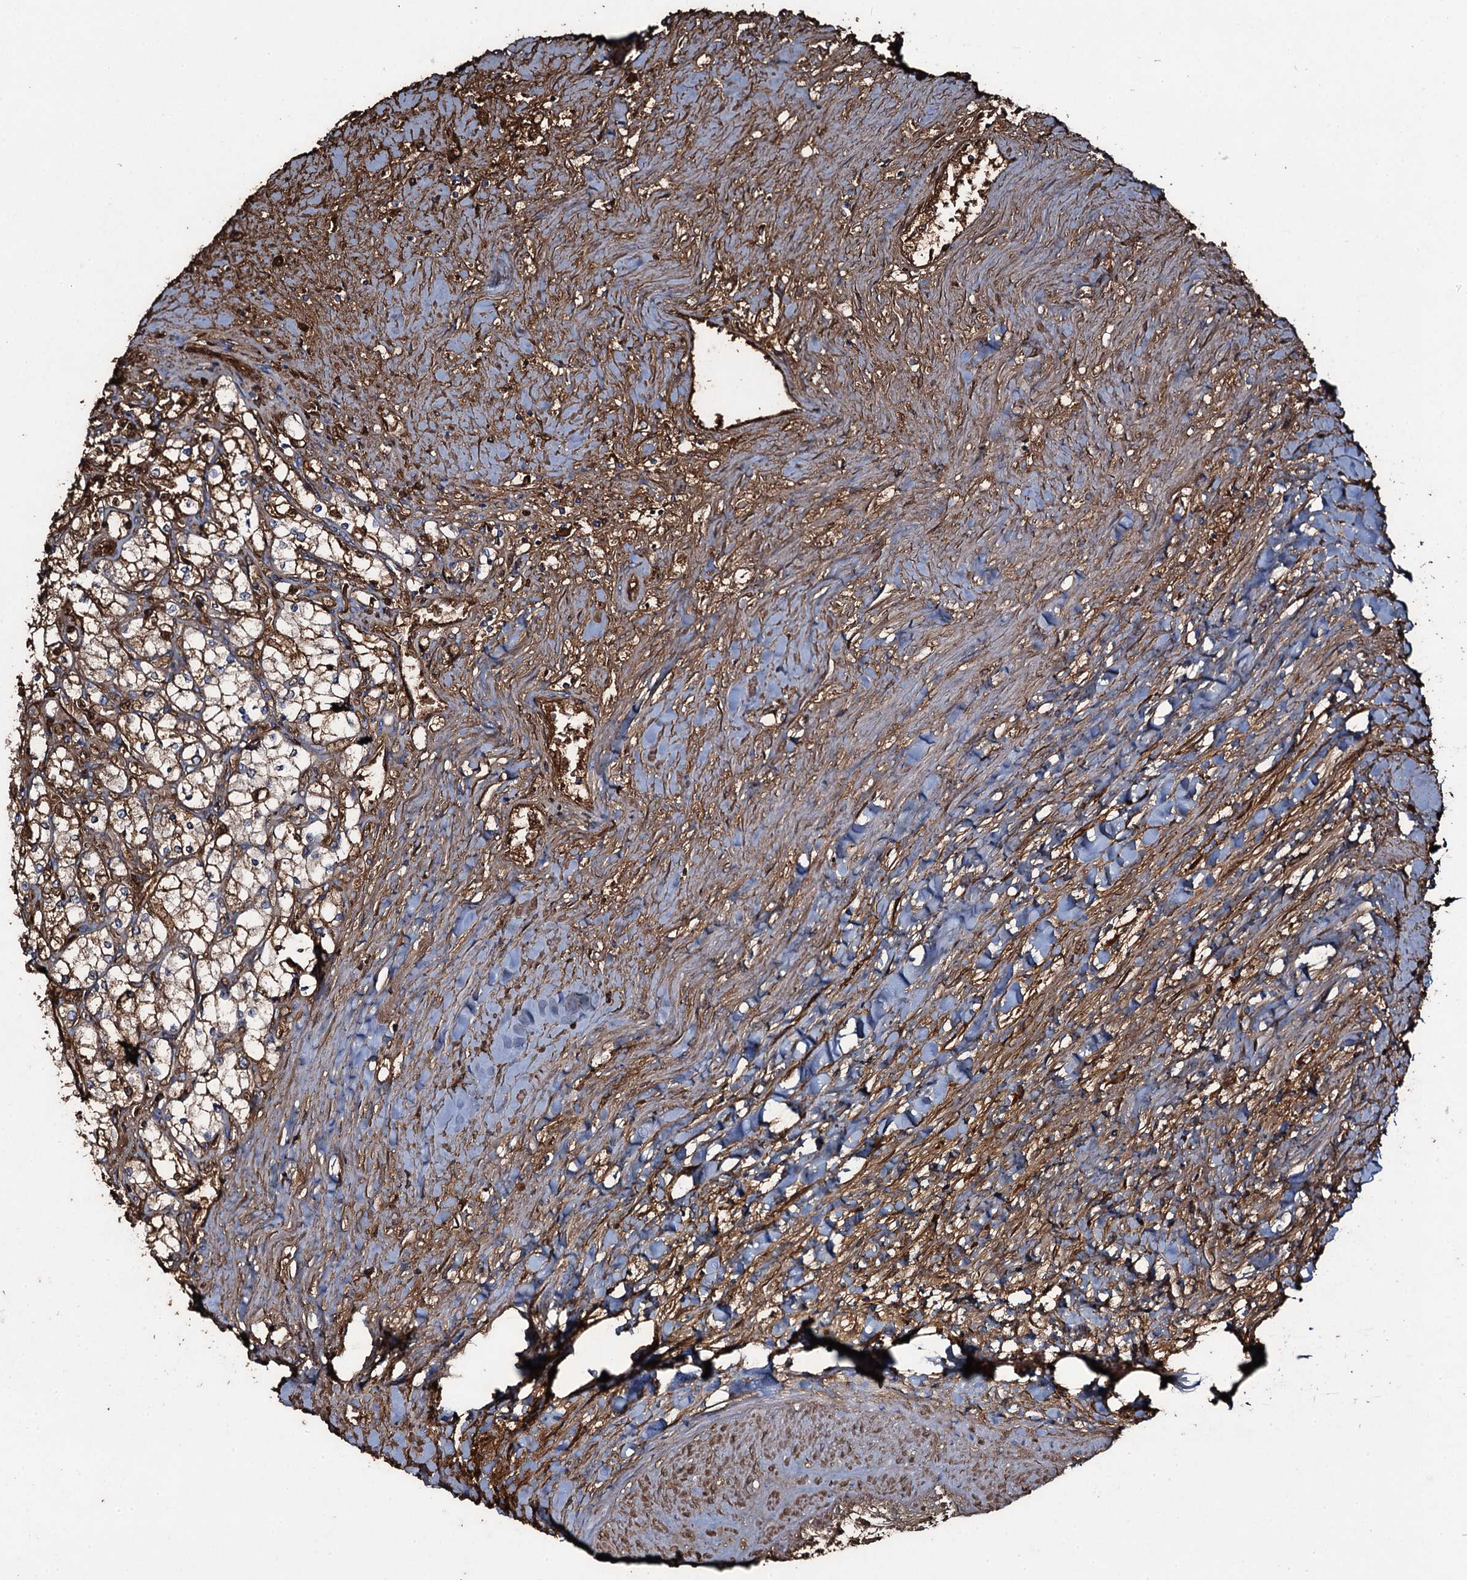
{"staining": {"intensity": "strong", "quantity": ">75%", "location": "cytoplasmic/membranous"}, "tissue": "renal cancer", "cell_type": "Tumor cells", "image_type": "cancer", "snomed": [{"axis": "morphology", "description": "Adenocarcinoma, NOS"}, {"axis": "topography", "description": "Kidney"}], "caption": "Tumor cells show high levels of strong cytoplasmic/membranous staining in about >75% of cells in renal adenocarcinoma. The protein is shown in brown color, while the nuclei are stained blue.", "gene": "EDN1", "patient": {"sex": "male", "age": 80}}